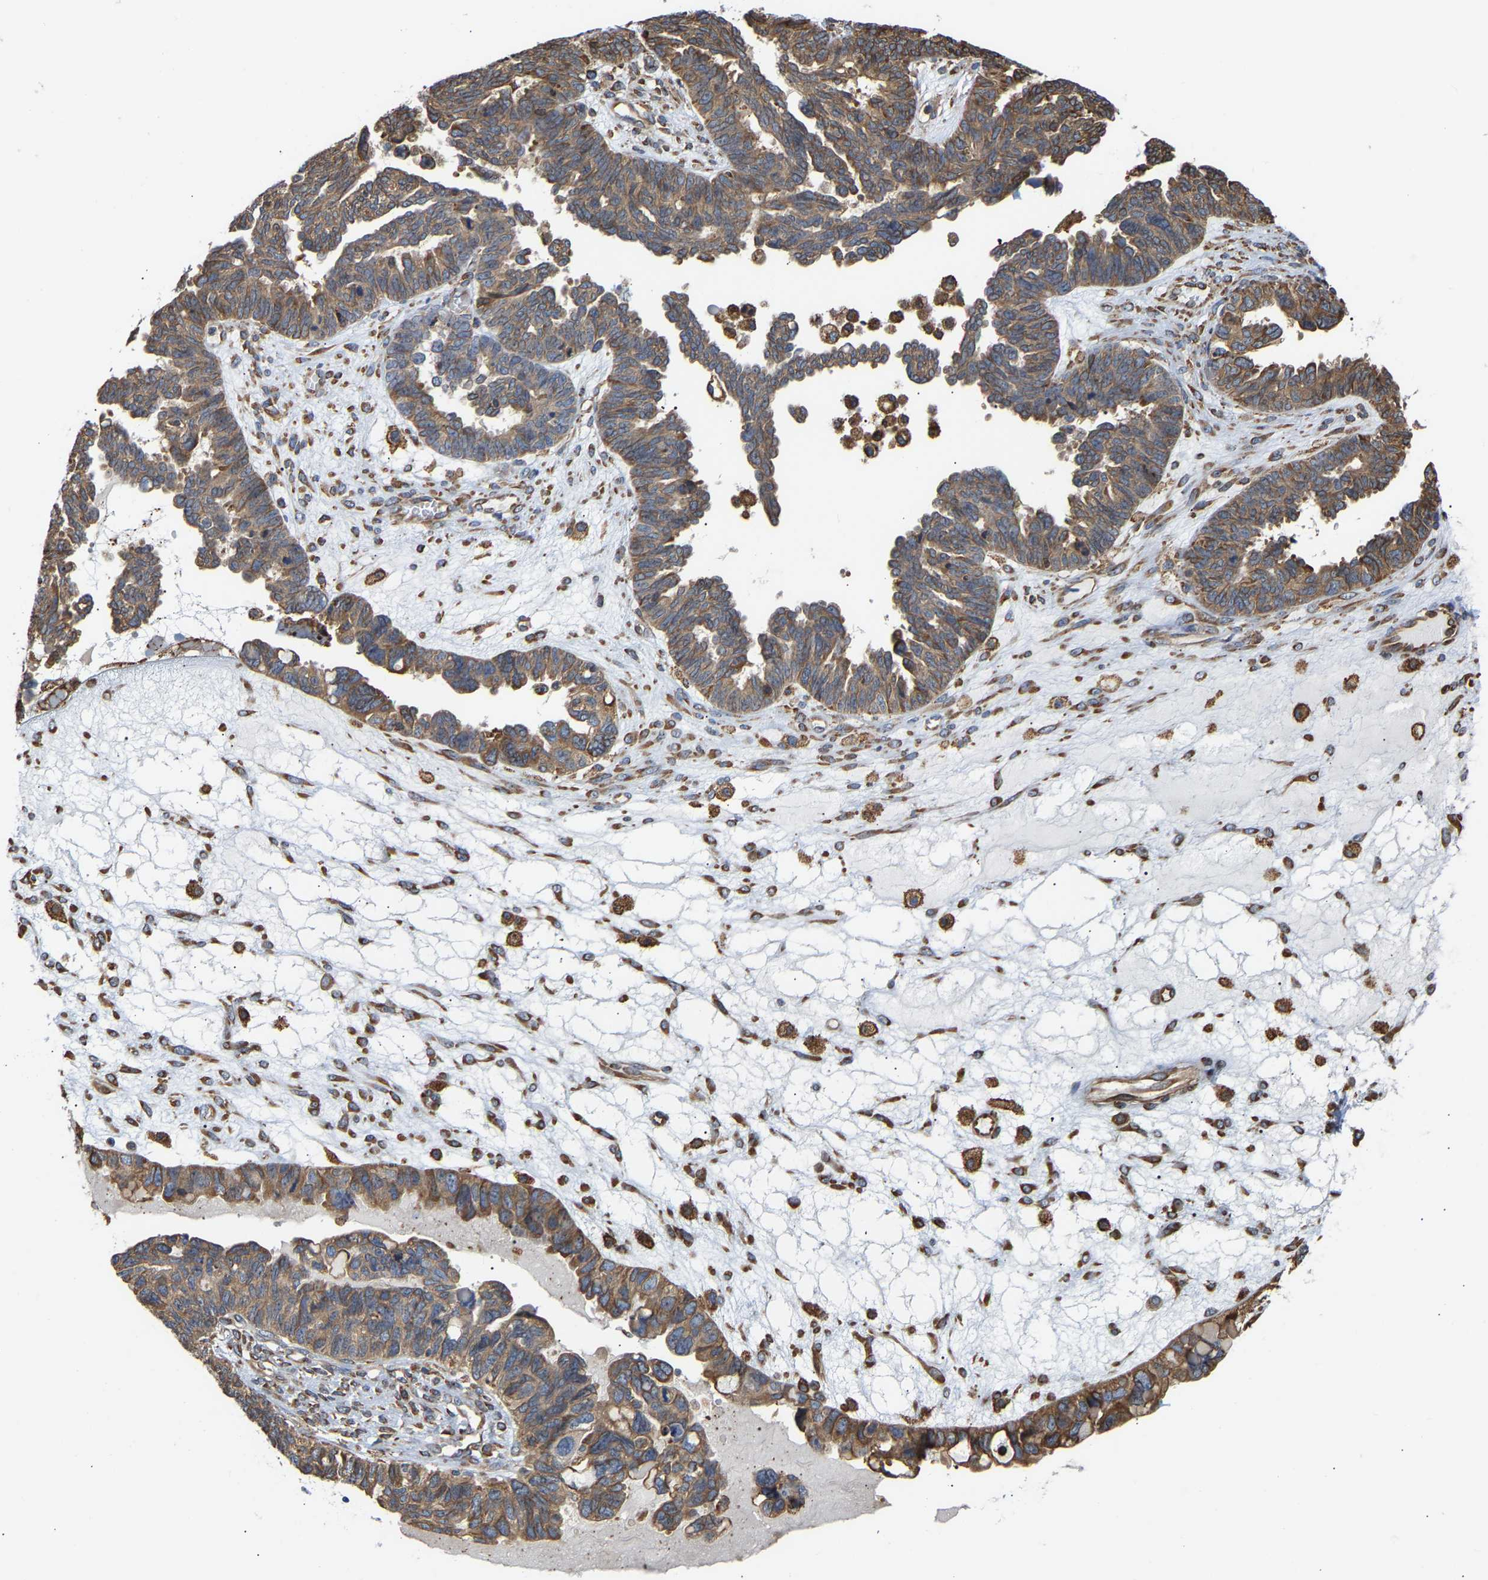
{"staining": {"intensity": "moderate", "quantity": ">75%", "location": "cytoplasmic/membranous"}, "tissue": "ovarian cancer", "cell_type": "Tumor cells", "image_type": "cancer", "snomed": [{"axis": "morphology", "description": "Cystadenocarcinoma, serous, NOS"}, {"axis": "topography", "description": "Ovary"}], "caption": "IHC of human ovarian cancer reveals medium levels of moderate cytoplasmic/membranous expression in about >75% of tumor cells.", "gene": "ARAP1", "patient": {"sex": "female", "age": 79}}